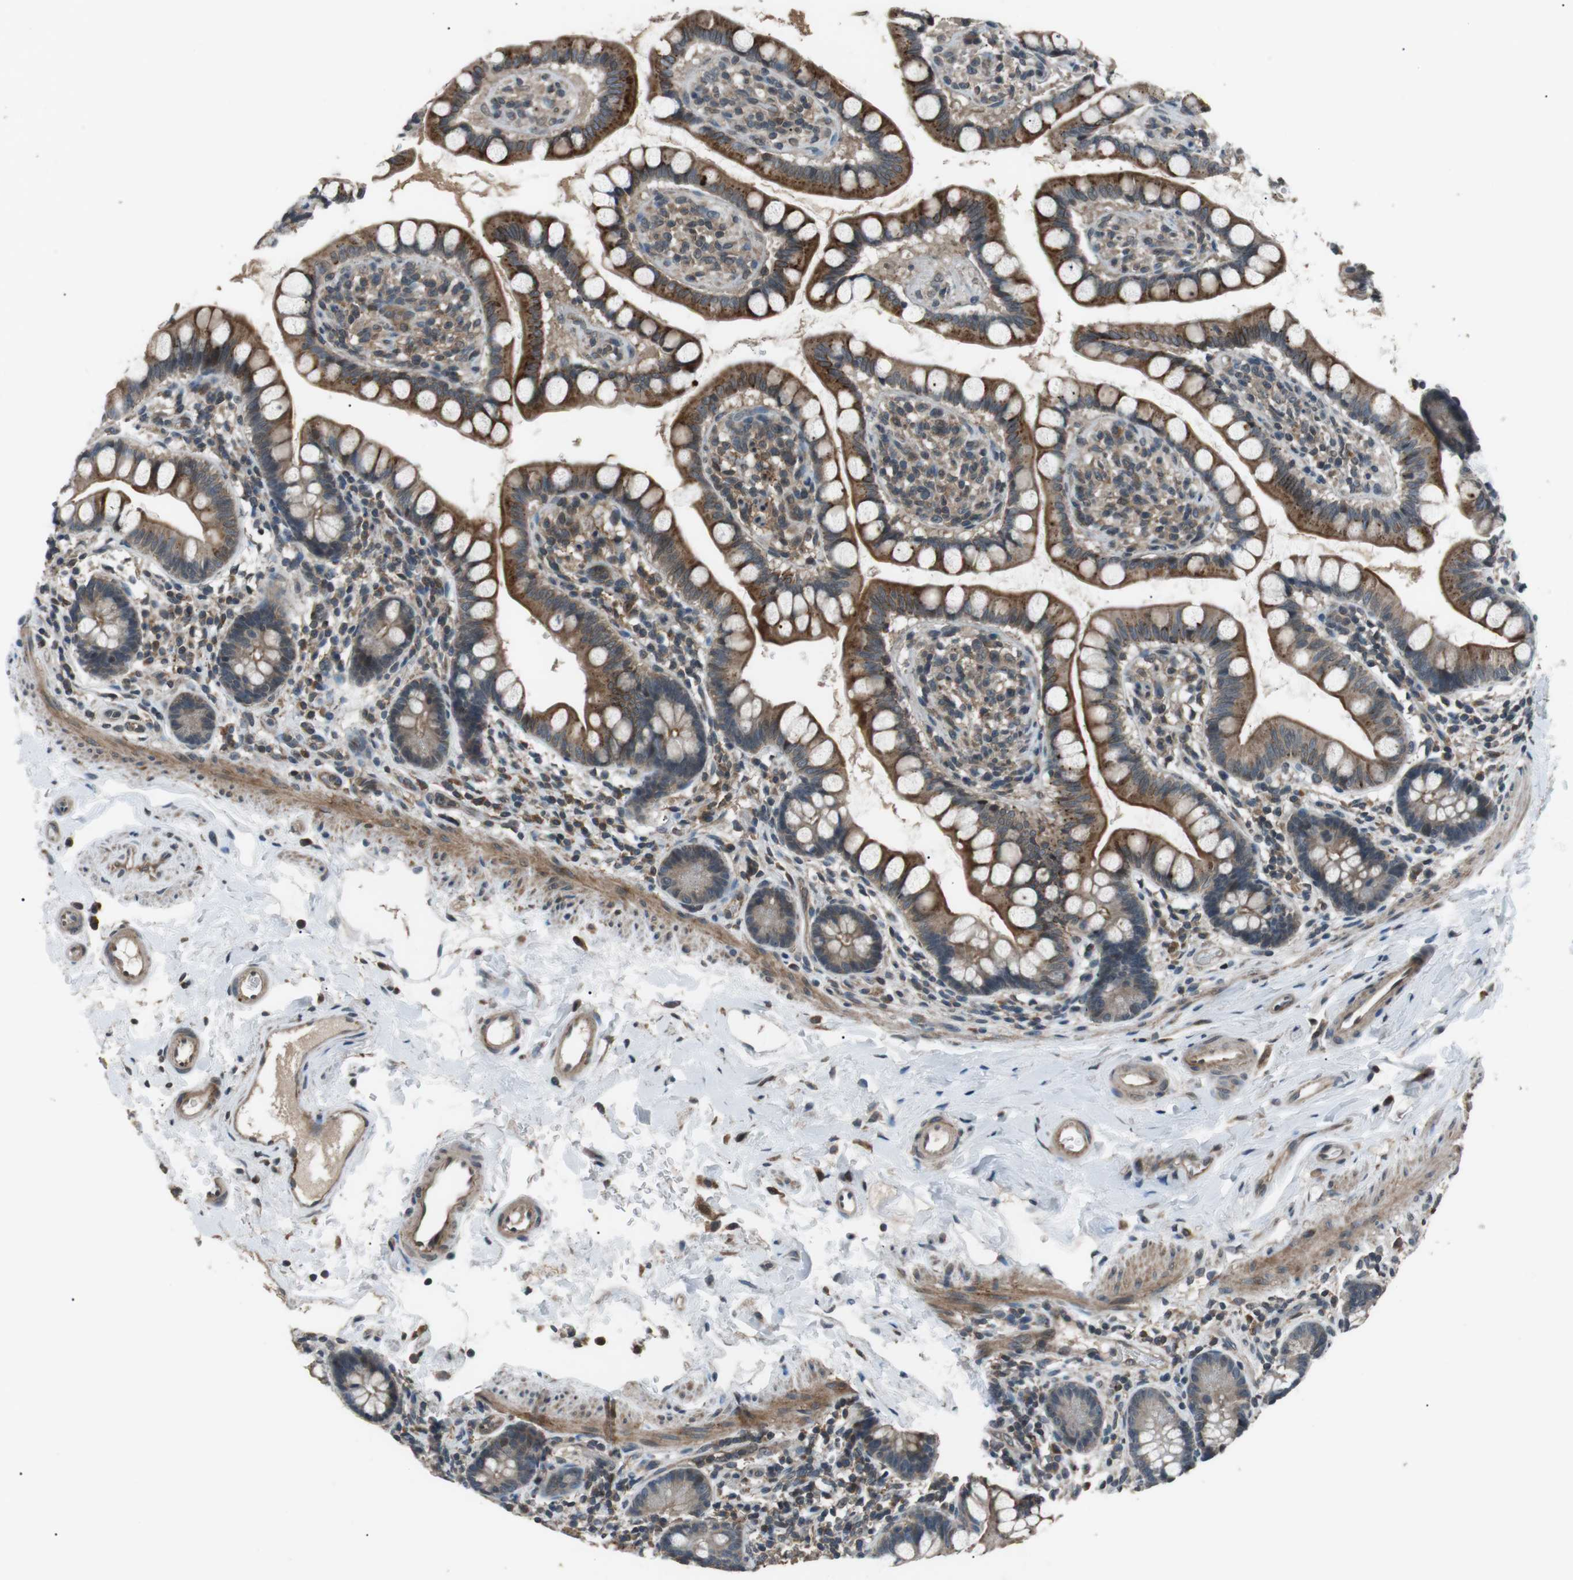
{"staining": {"intensity": "moderate", "quantity": "25%-75%", "location": "cytoplasmic/membranous"}, "tissue": "small intestine", "cell_type": "Glandular cells", "image_type": "normal", "snomed": [{"axis": "morphology", "description": "Normal tissue, NOS"}, {"axis": "topography", "description": "Small intestine"}], "caption": "Small intestine stained with IHC displays moderate cytoplasmic/membranous positivity in about 25%-75% of glandular cells. The staining was performed using DAB (3,3'-diaminobenzidine) to visualize the protein expression in brown, while the nuclei were stained in blue with hematoxylin (Magnification: 20x).", "gene": "NEK7", "patient": {"sex": "female", "age": 84}}